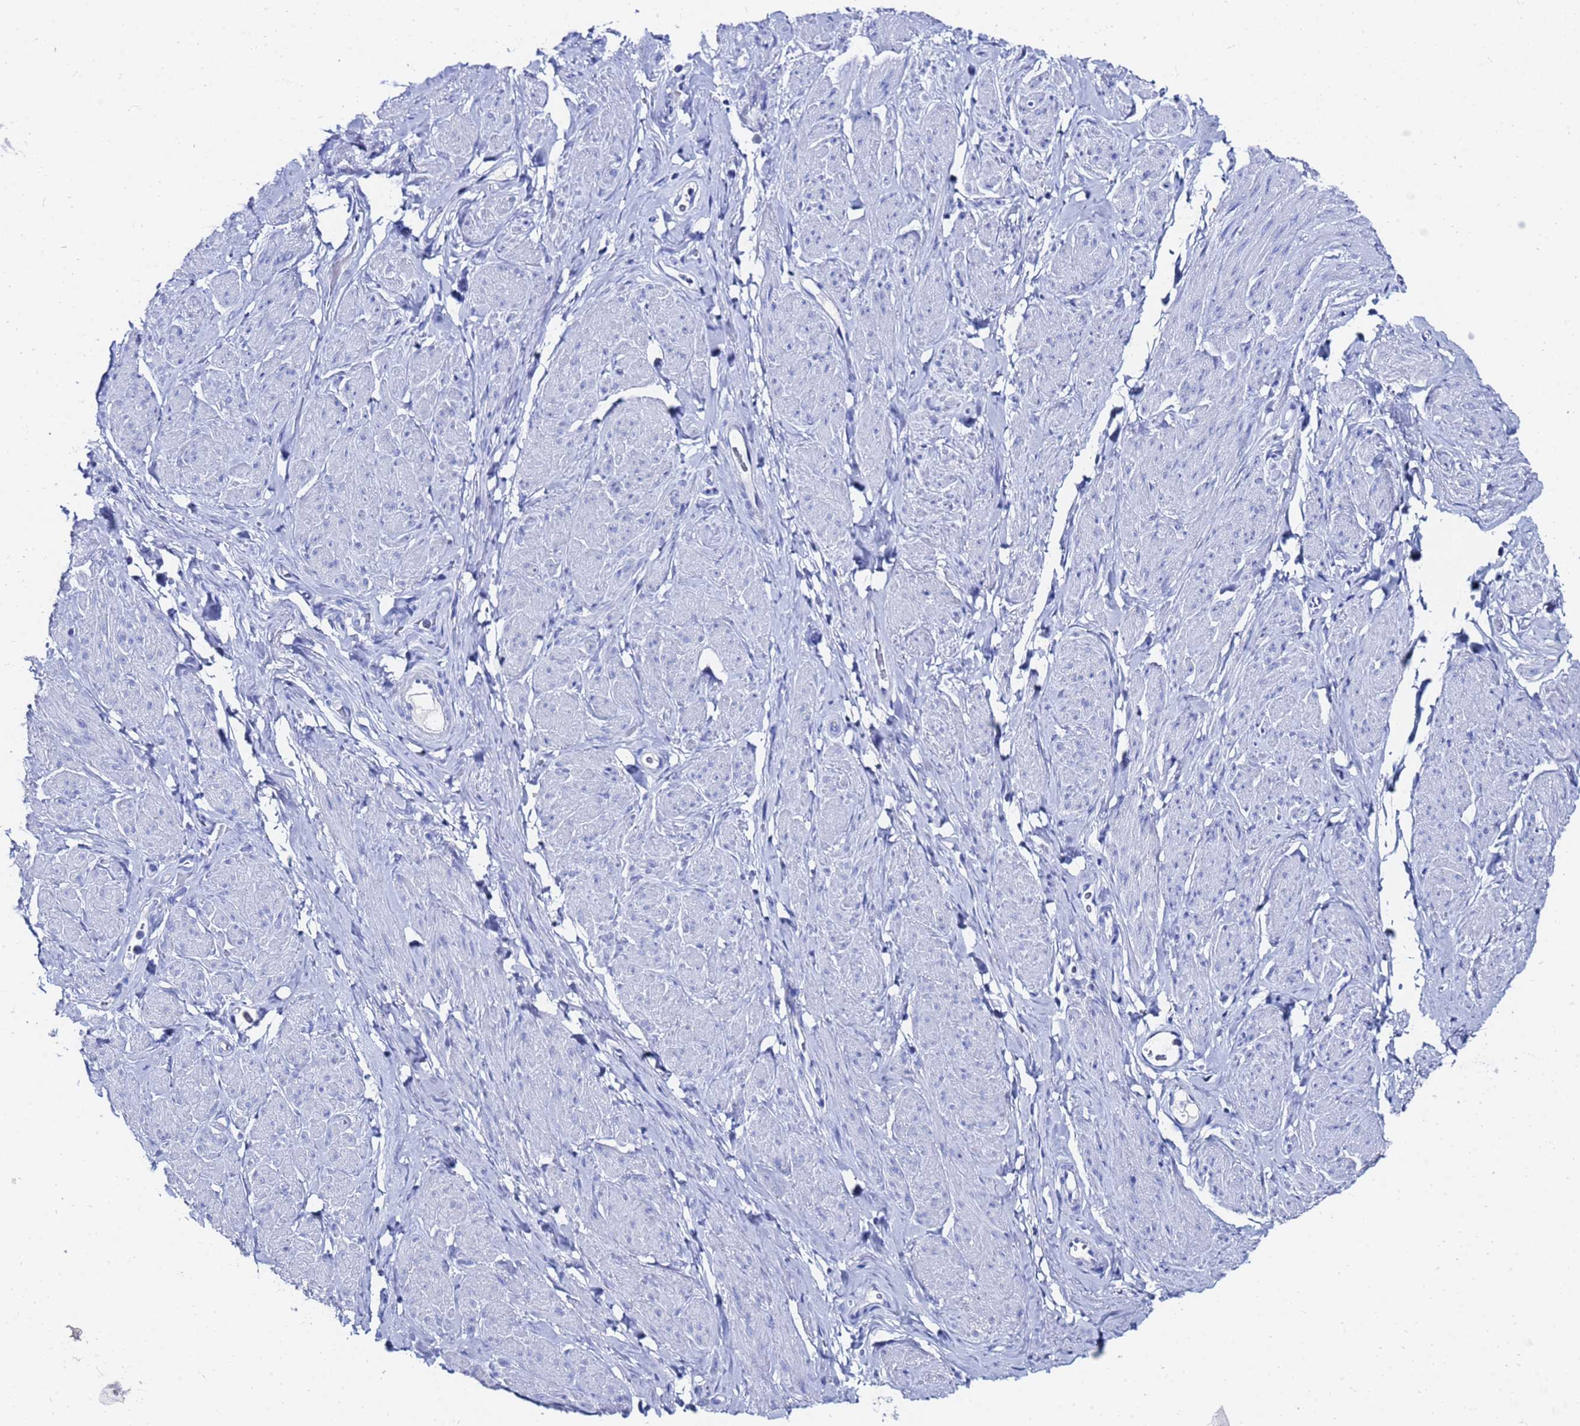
{"staining": {"intensity": "negative", "quantity": "none", "location": "none"}, "tissue": "smooth muscle", "cell_type": "Smooth muscle cells", "image_type": "normal", "snomed": [{"axis": "morphology", "description": "Normal tissue, NOS"}, {"axis": "topography", "description": "Smooth muscle"}, {"axis": "topography", "description": "Peripheral nerve tissue"}], "caption": "IHC of normal smooth muscle reveals no expression in smooth muscle cells.", "gene": "GGT1", "patient": {"sex": "male", "age": 69}}